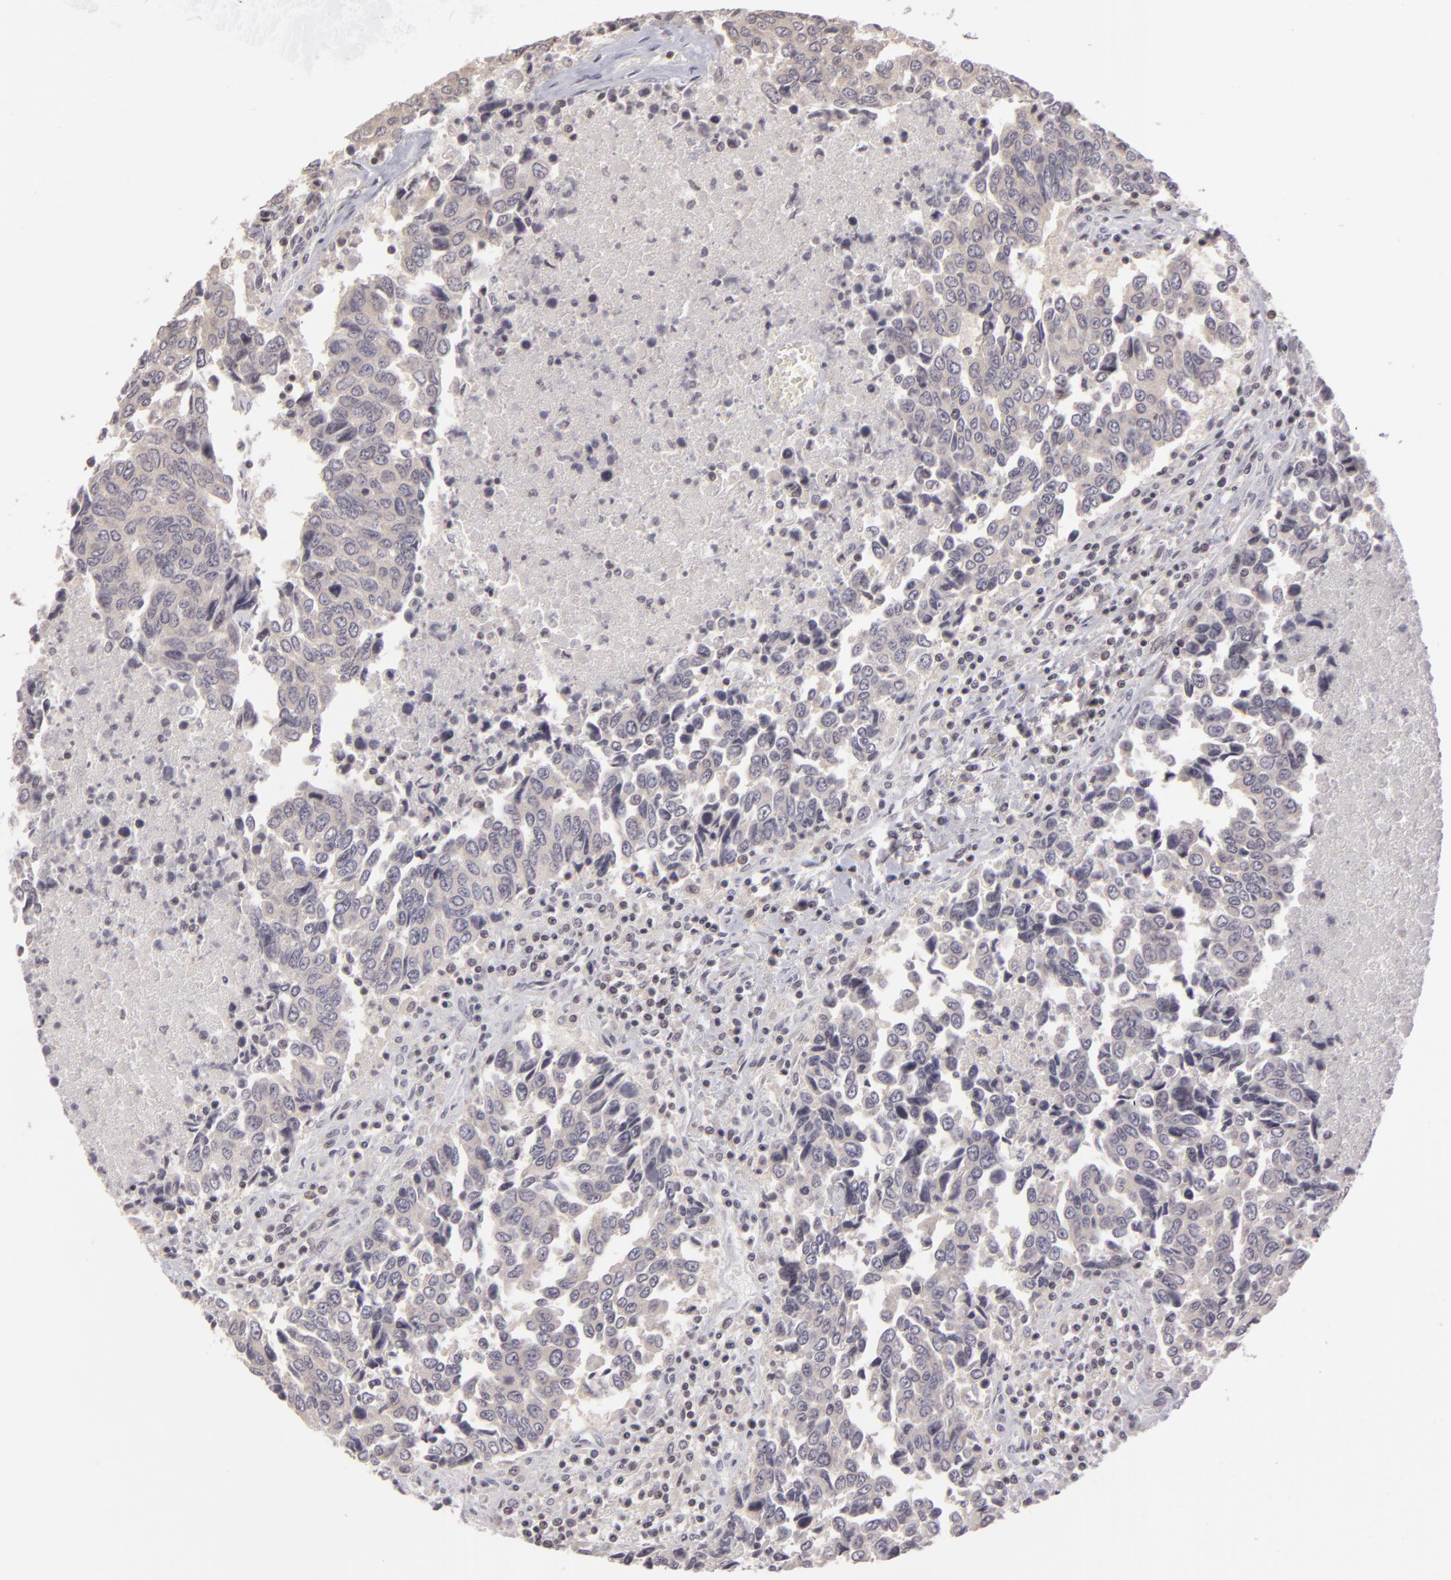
{"staining": {"intensity": "negative", "quantity": "none", "location": "none"}, "tissue": "urothelial cancer", "cell_type": "Tumor cells", "image_type": "cancer", "snomed": [{"axis": "morphology", "description": "Urothelial carcinoma, High grade"}, {"axis": "topography", "description": "Urinary bladder"}], "caption": "Tumor cells show no significant expression in high-grade urothelial carcinoma.", "gene": "AKAP6", "patient": {"sex": "male", "age": 86}}